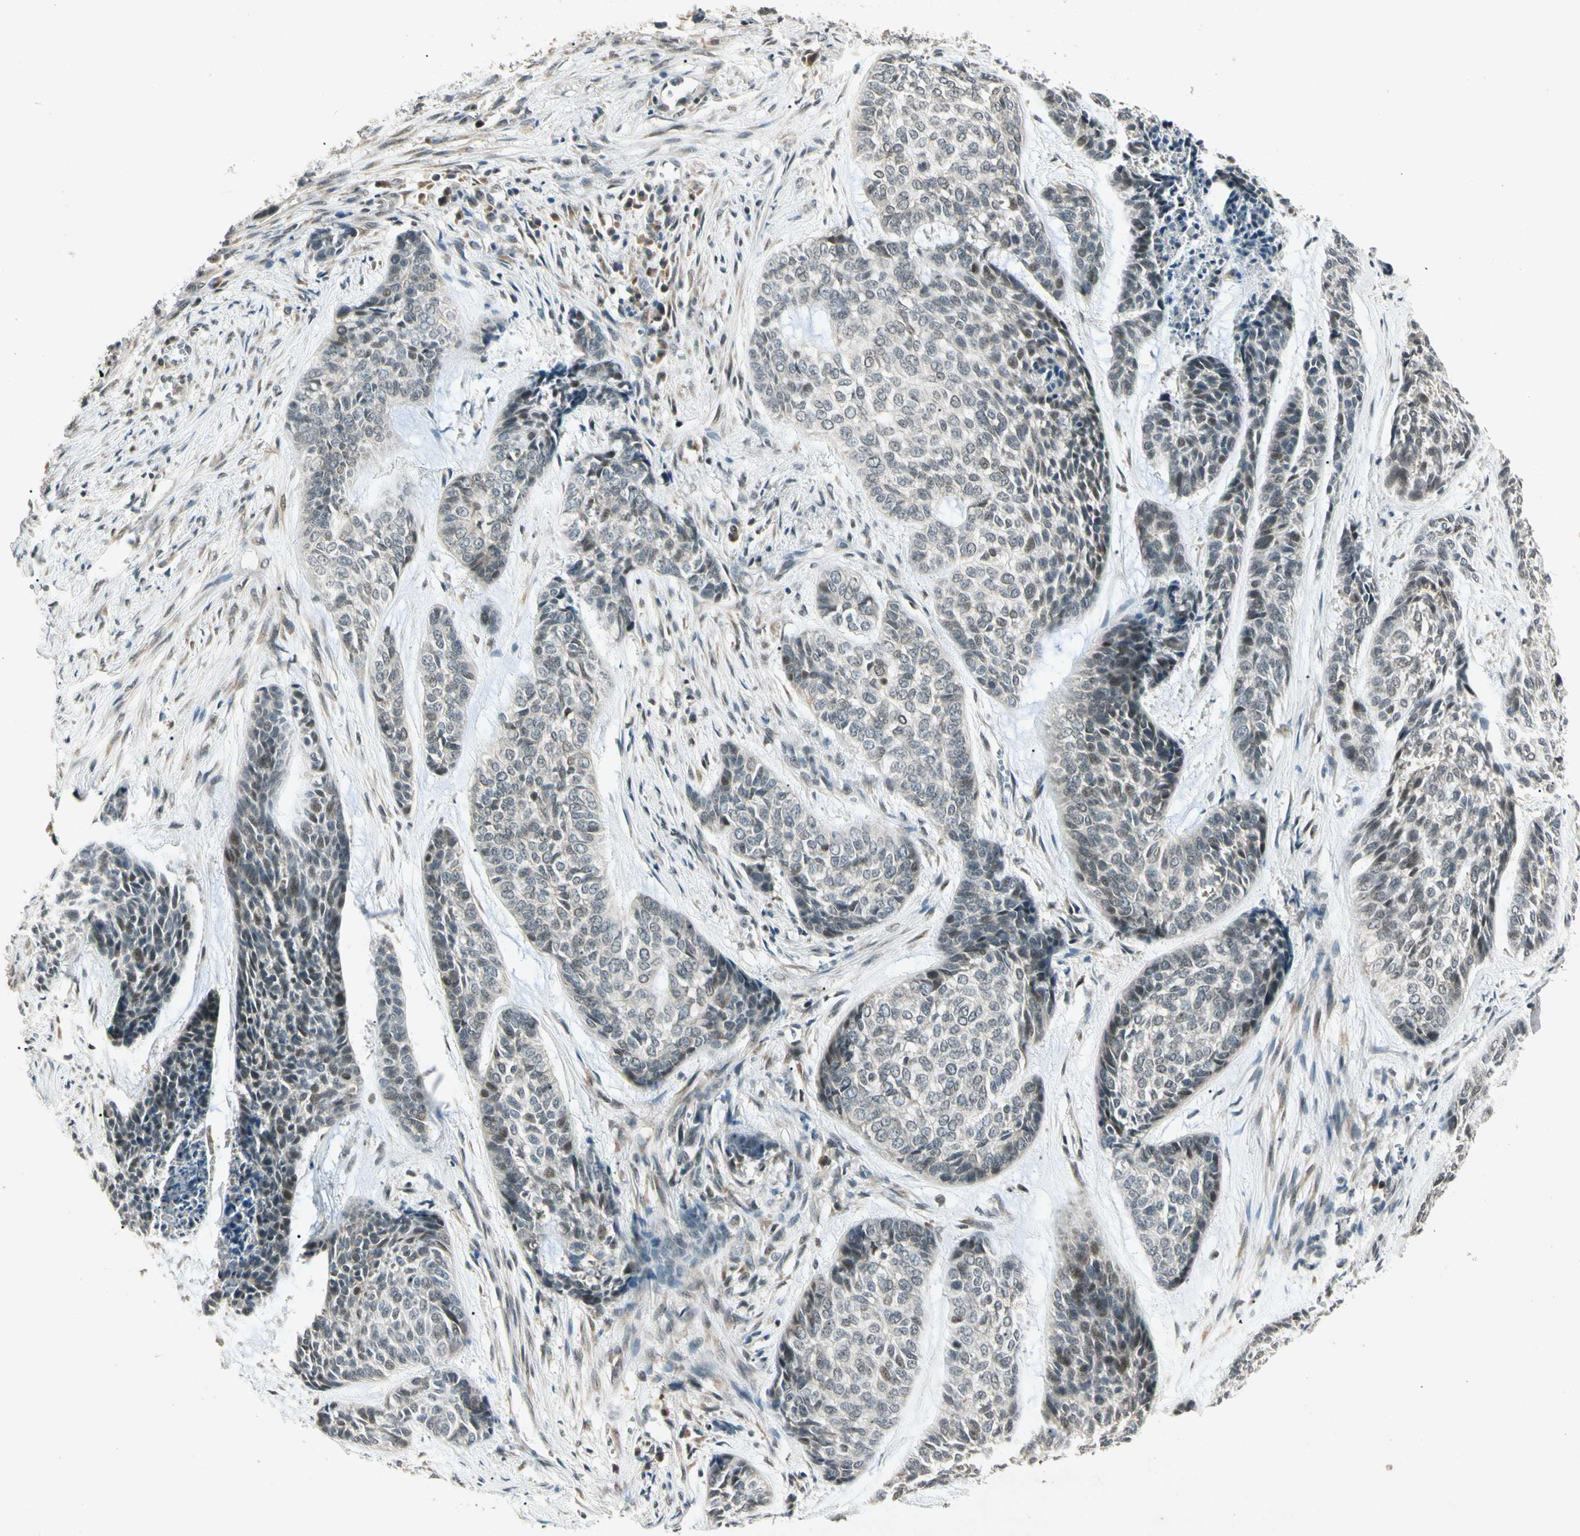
{"staining": {"intensity": "weak", "quantity": "<25%", "location": "cytoplasmic/membranous,nuclear"}, "tissue": "skin cancer", "cell_type": "Tumor cells", "image_type": "cancer", "snomed": [{"axis": "morphology", "description": "Basal cell carcinoma"}, {"axis": "topography", "description": "Skin"}], "caption": "Tumor cells show no significant positivity in skin basal cell carcinoma. The staining was performed using DAB to visualize the protein expression in brown, while the nuclei were stained in blue with hematoxylin (Magnification: 20x).", "gene": "ZBTB4", "patient": {"sex": "female", "age": 64}}